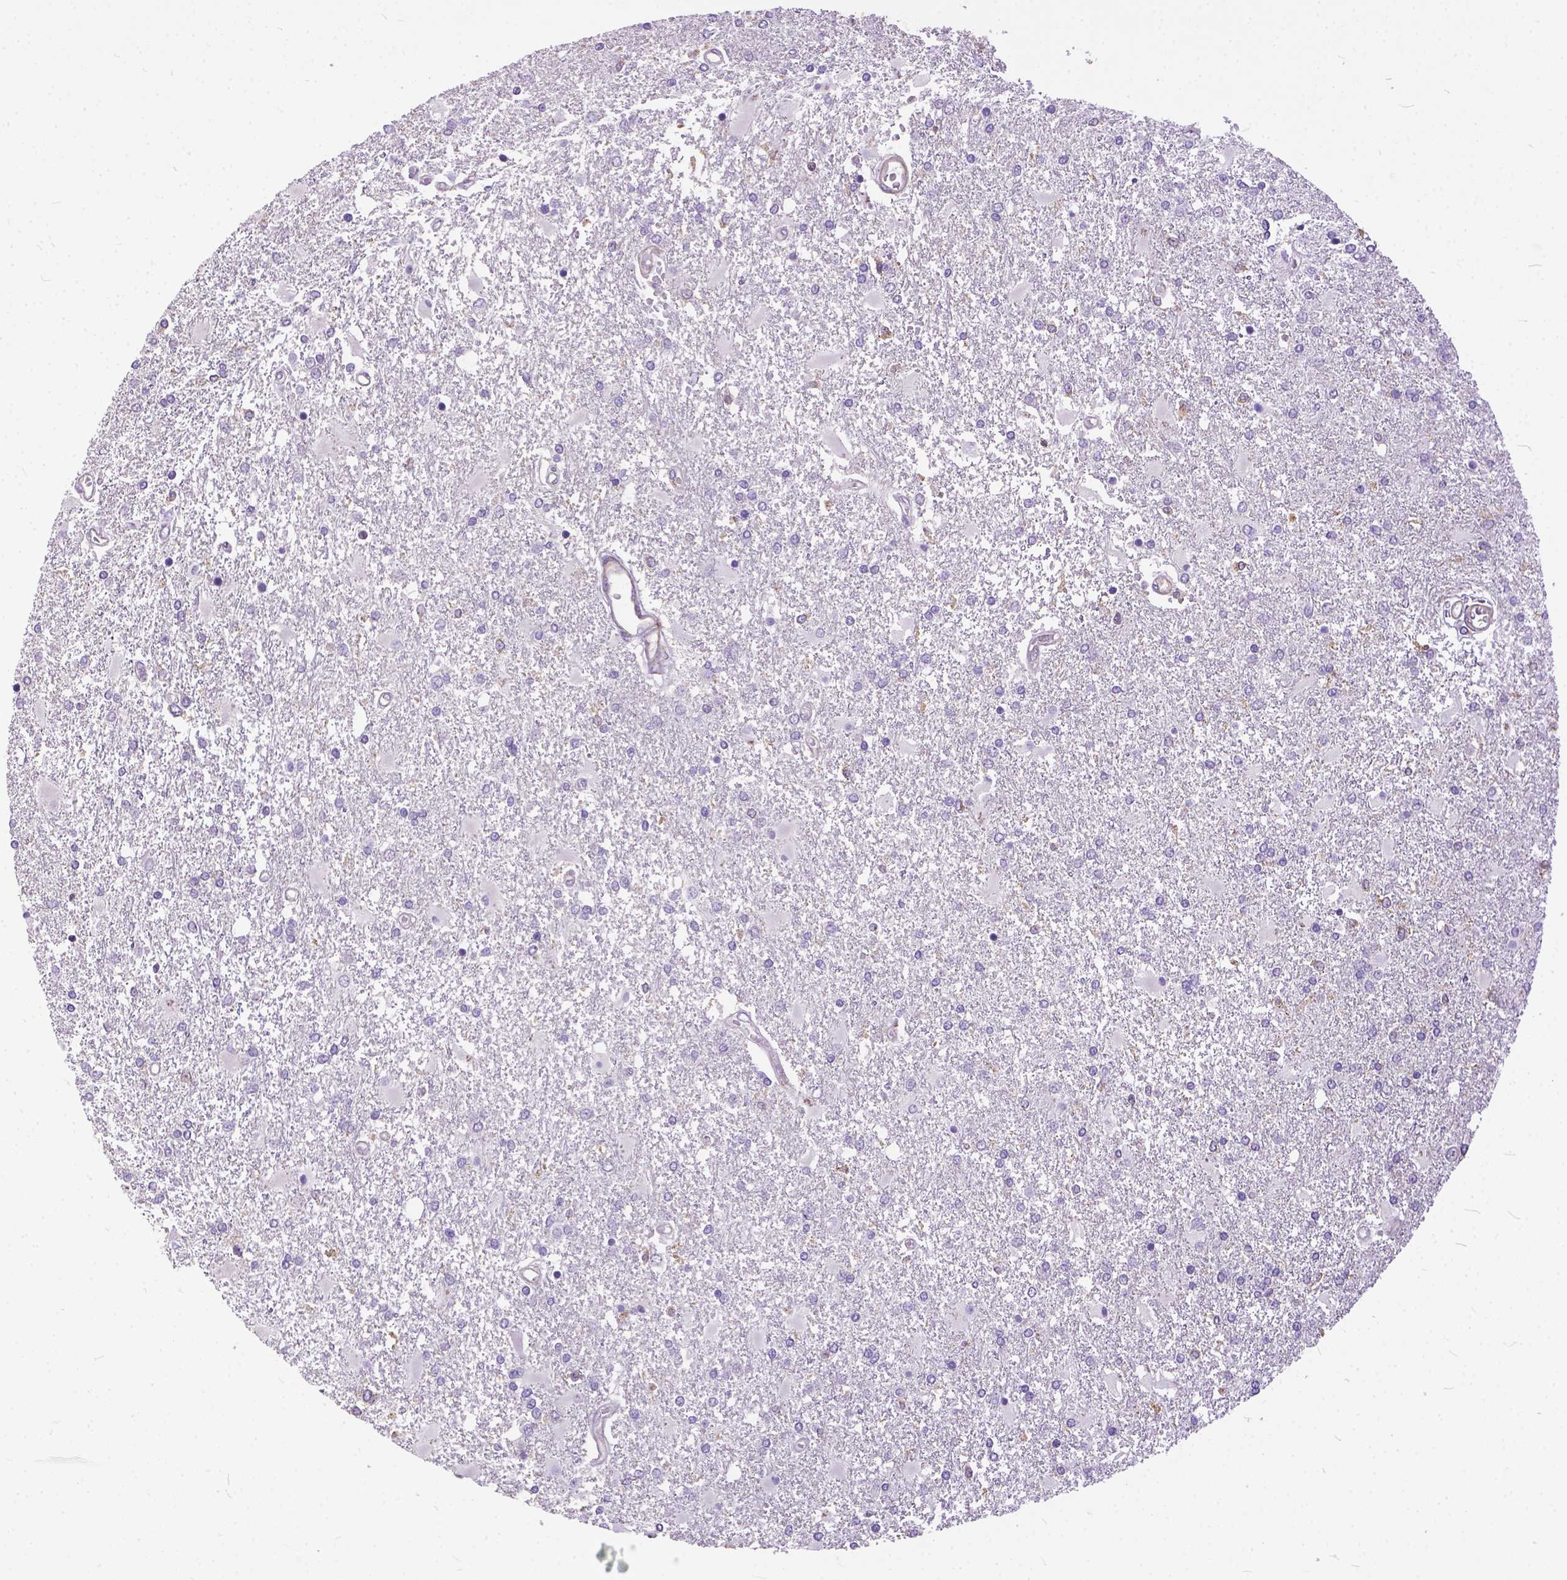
{"staining": {"intensity": "negative", "quantity": "none", "location": "none"}, "tissue": "glioma", "cell_type": "Tumor cells", "image_type": "cancer", "snomed": [{"axis": "morphology", "description": "Glioma, malignant, High grade"}, {"axis": "topography", "description": "Cerebral cortex"}], "caption": "DAB (3,3'-diaminobenzidine) immunohistochemical staining of malignant high-grade glioma shows no significant expression in tumor cells. The staining is performed using DAB (3,3'-diaminobenzidine) brown chromogen with nuclei counter-stained in using hematoxylin.", "gene": "BANF2", "patient": {"sex": "male", "age": 79}}